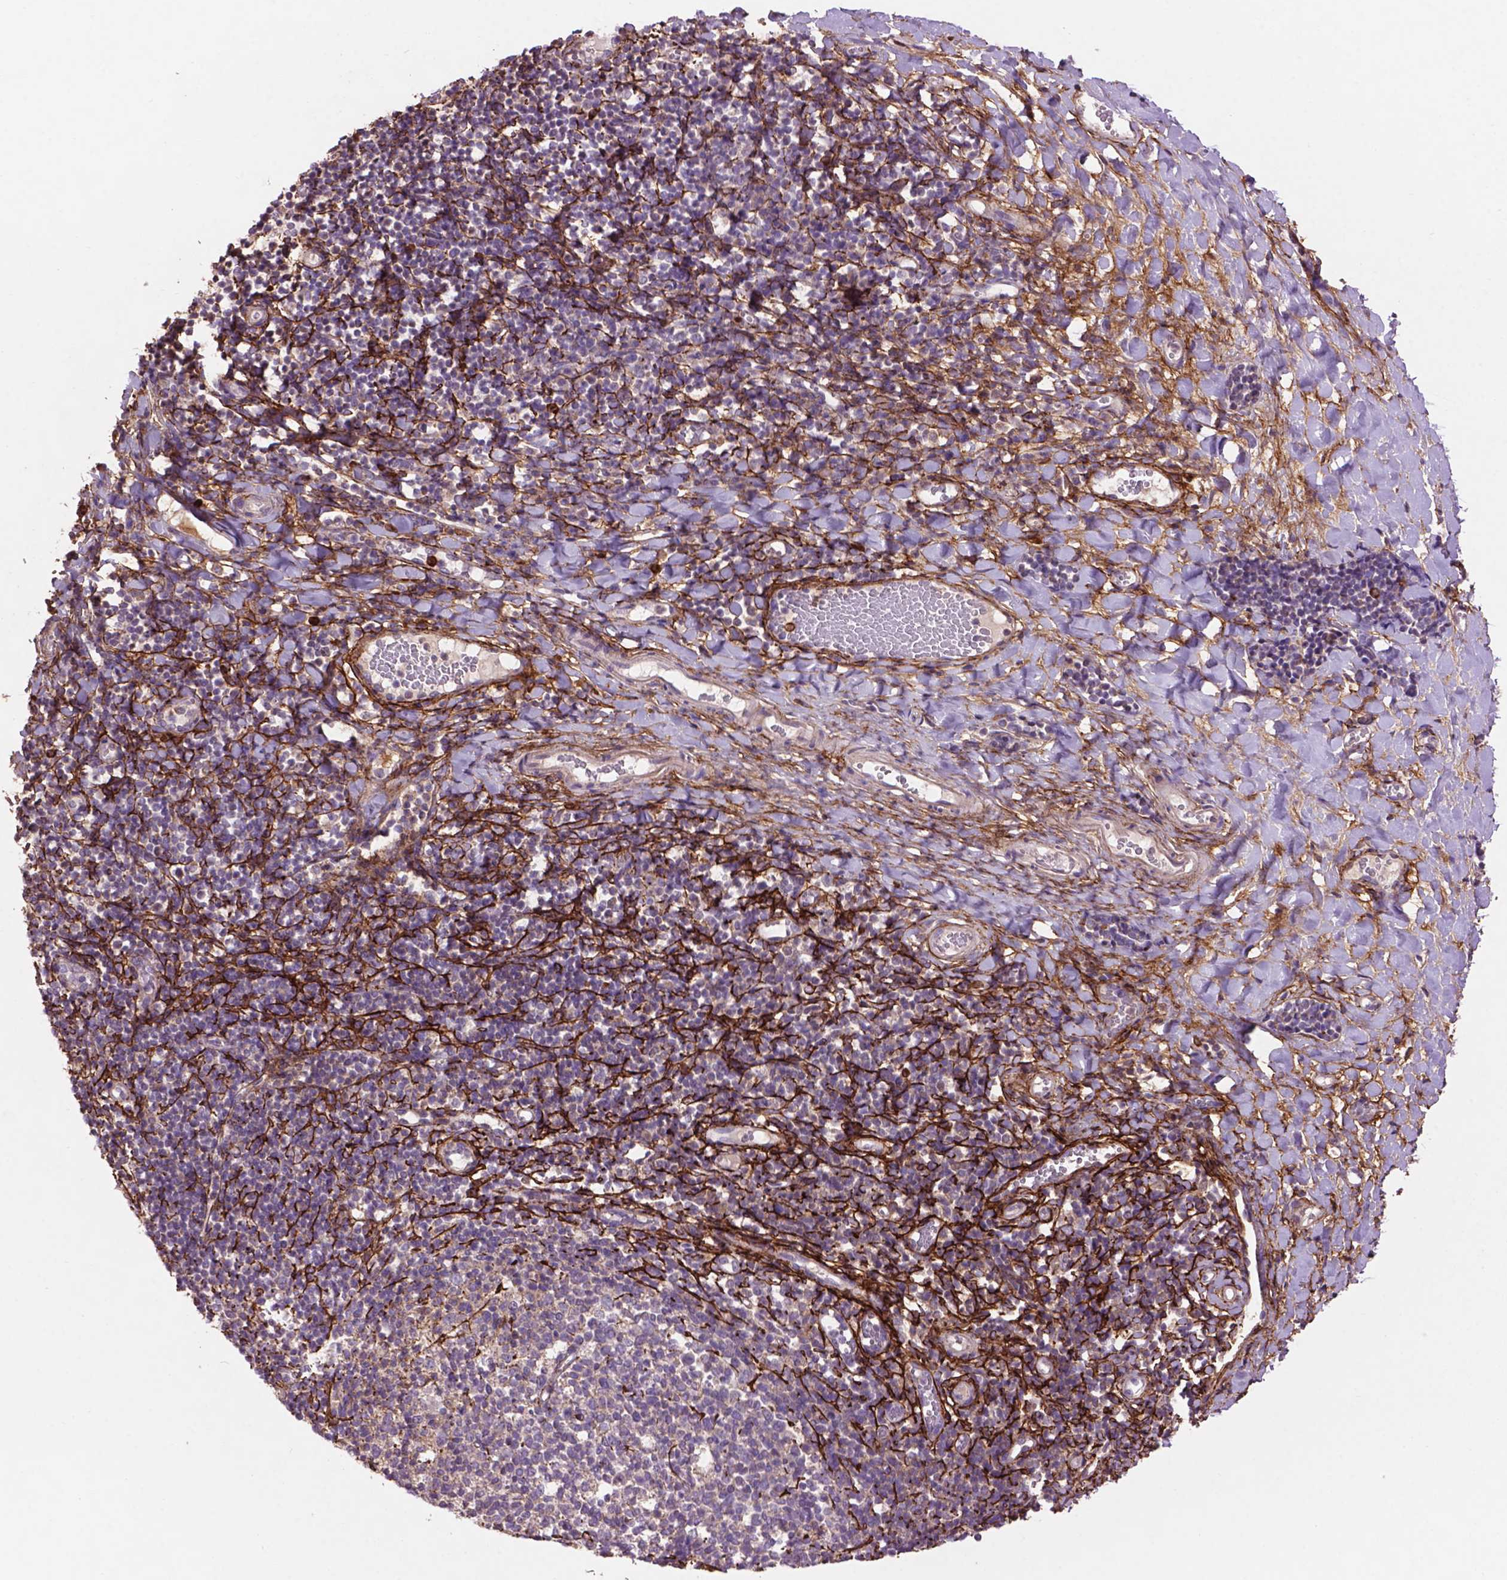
{"staining": {"intensity": "negative", "quantity": "none", "location": "none"}, "tissue": "tonsil", "cell_type": "Germinal center cells", "image_type": "normal", "snomed": [{"axis": "morphology", "description": "Normal tissue, NOS"}, {"axis": "topography", "description": "Tonsil"}], "caption": "Germinal center cells are negative for brown protein staining in normal tonsil. (Stains: DAB (3,3'-diaminobenzidine) immunohistochemistry (IHC) with hematoxylin counter stain, Microscopy: brightfield microscopy at high magnification).", "gene": "LRRC3C", "patient": {"sex": "female", "age": 10}}